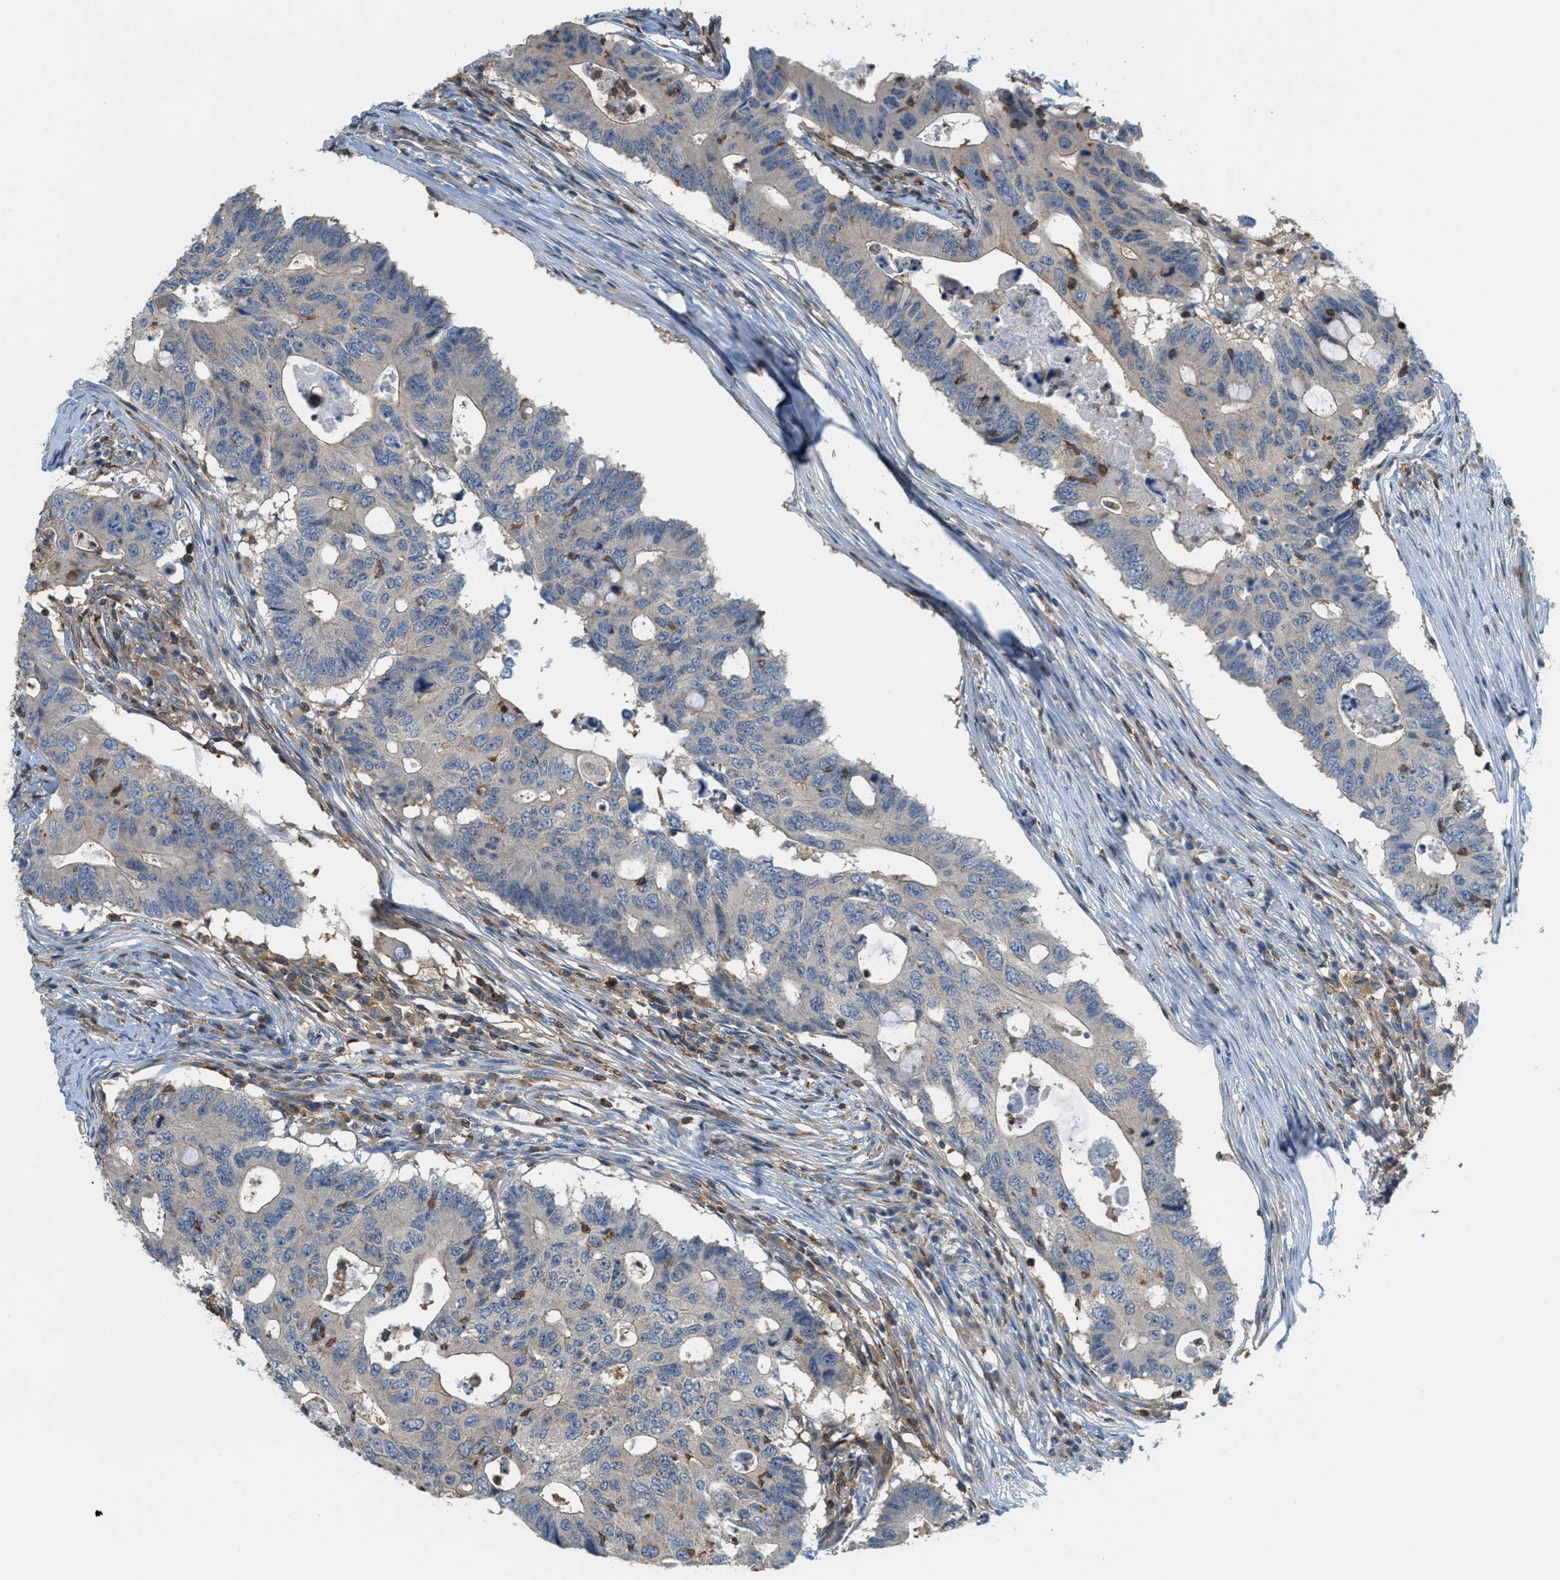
{"staining": {"intensity": "negative", "quantity": "none", "location": "none"}, "tissue": "colorectal cancer", "cell_type": "Tumor cells", "image_type": "cancer", "snomed": [{"axis": "morphology", "description": "Adenocarcinoma, NOS"}, {"axis": "topography", "description": "Colon"}], "caption": "Adenocarcinoma (colorectal) was stained to show a protein in brown. There is no significant staining in tumor cells. (Brightfield microscopy of DAB IHC at high magnification).", "gene": "GRIK2", "patient": {"sex": "male", "age": 71}}